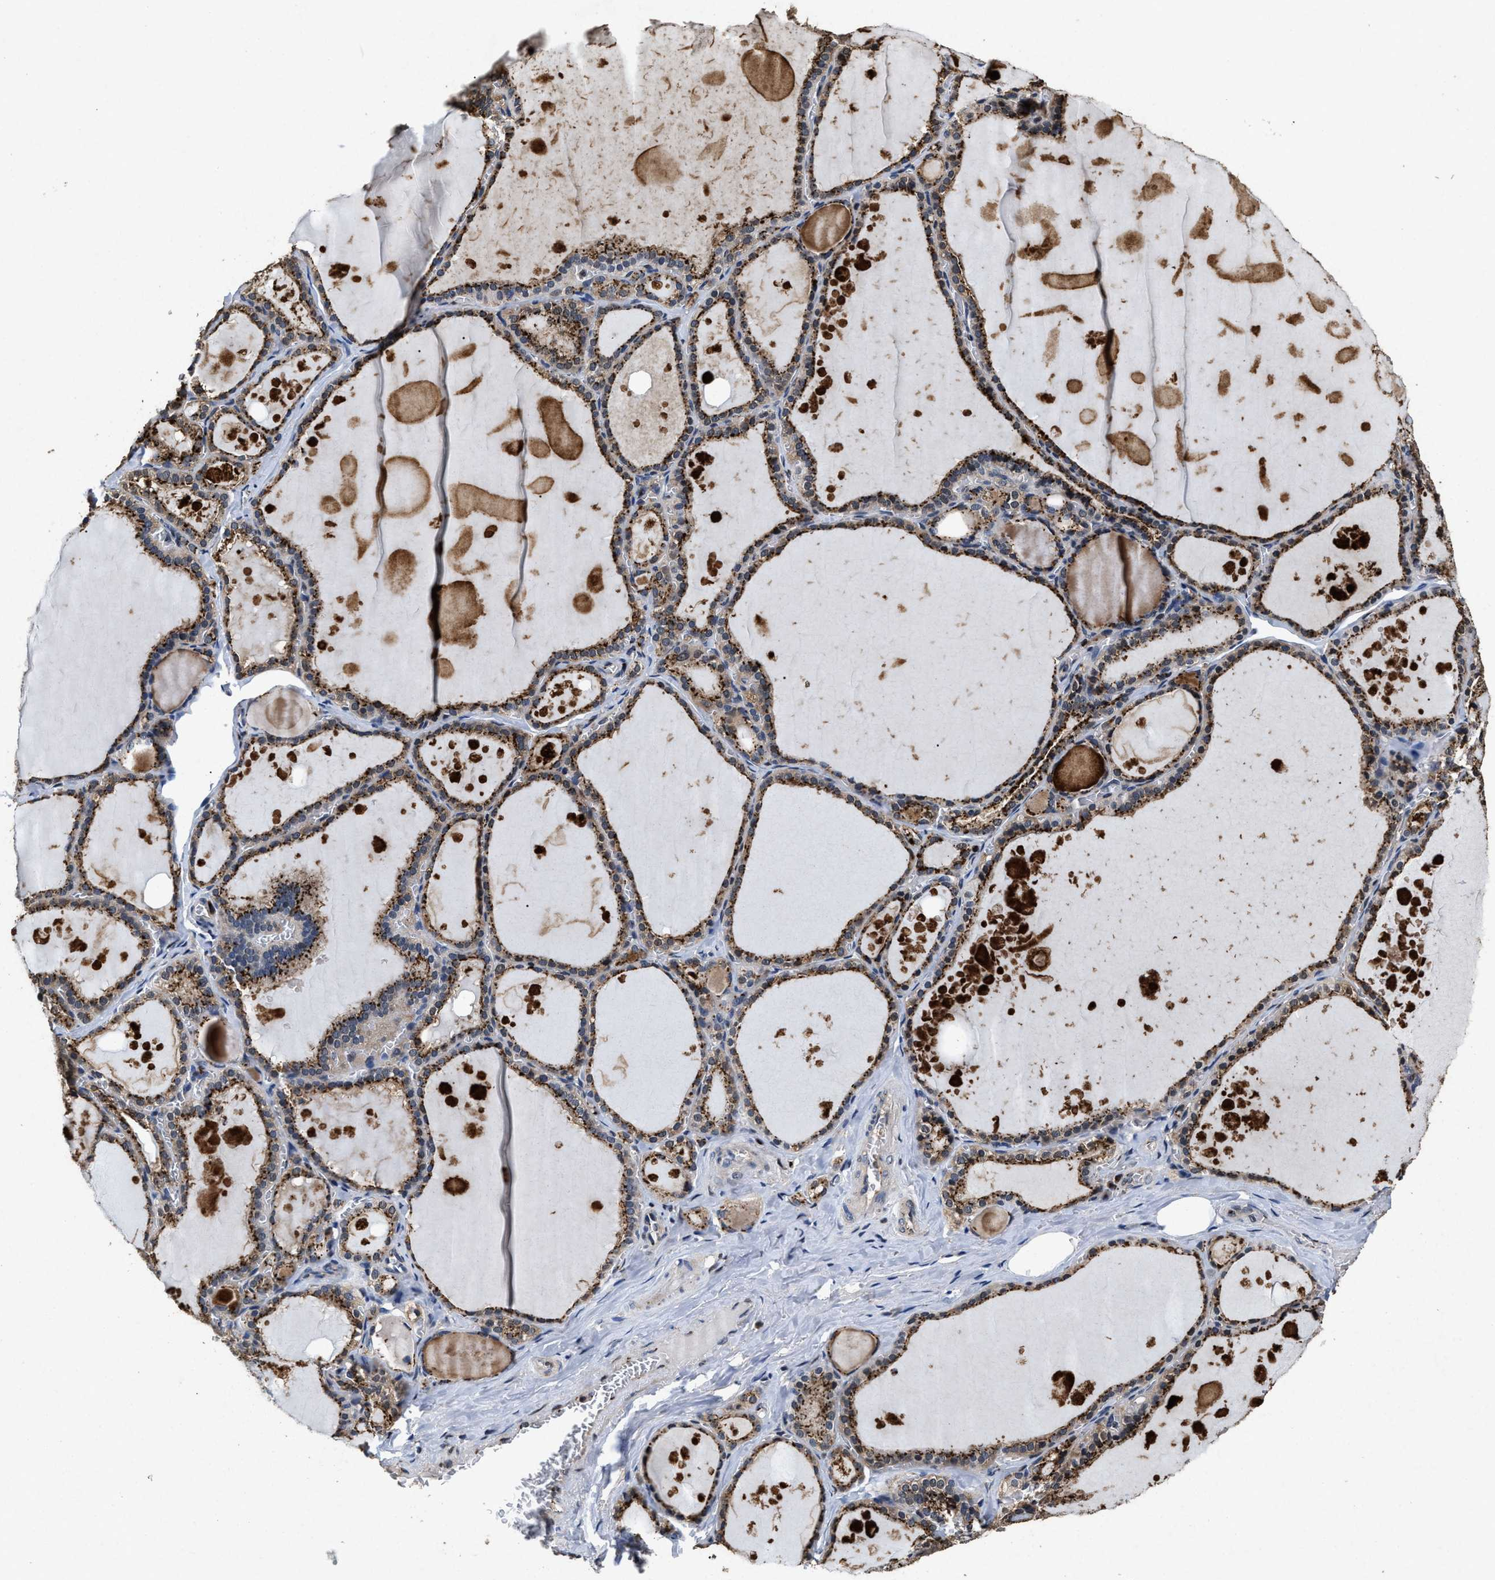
{"staining": {"intensity": "moderate", "quantity": ">75%", "location": "cytoplasmic/membranous"}, "tissue": "thyroid gland", "cell_type": "Glandular cells", "image_type": "normal", "snomed": [{"axis": "morphology", "description": "Normal tissue, NOS"}, {"axis": "topography", "description": "Thyroid gland"}], "caption": "Immunohistochemistry of unremarkable thyroid gland displays medium levels of moderate cytoplasmic/membranous staining in approximately >75% of glandular cells. The staining was performed using DAB (3,3'-diaminobenzidine), with brown indicating positive protein expression. Nuclei are stained blue with hematoxylin.", "gene": "TPST2", "patient": {"sex": "male", "age": 56}}